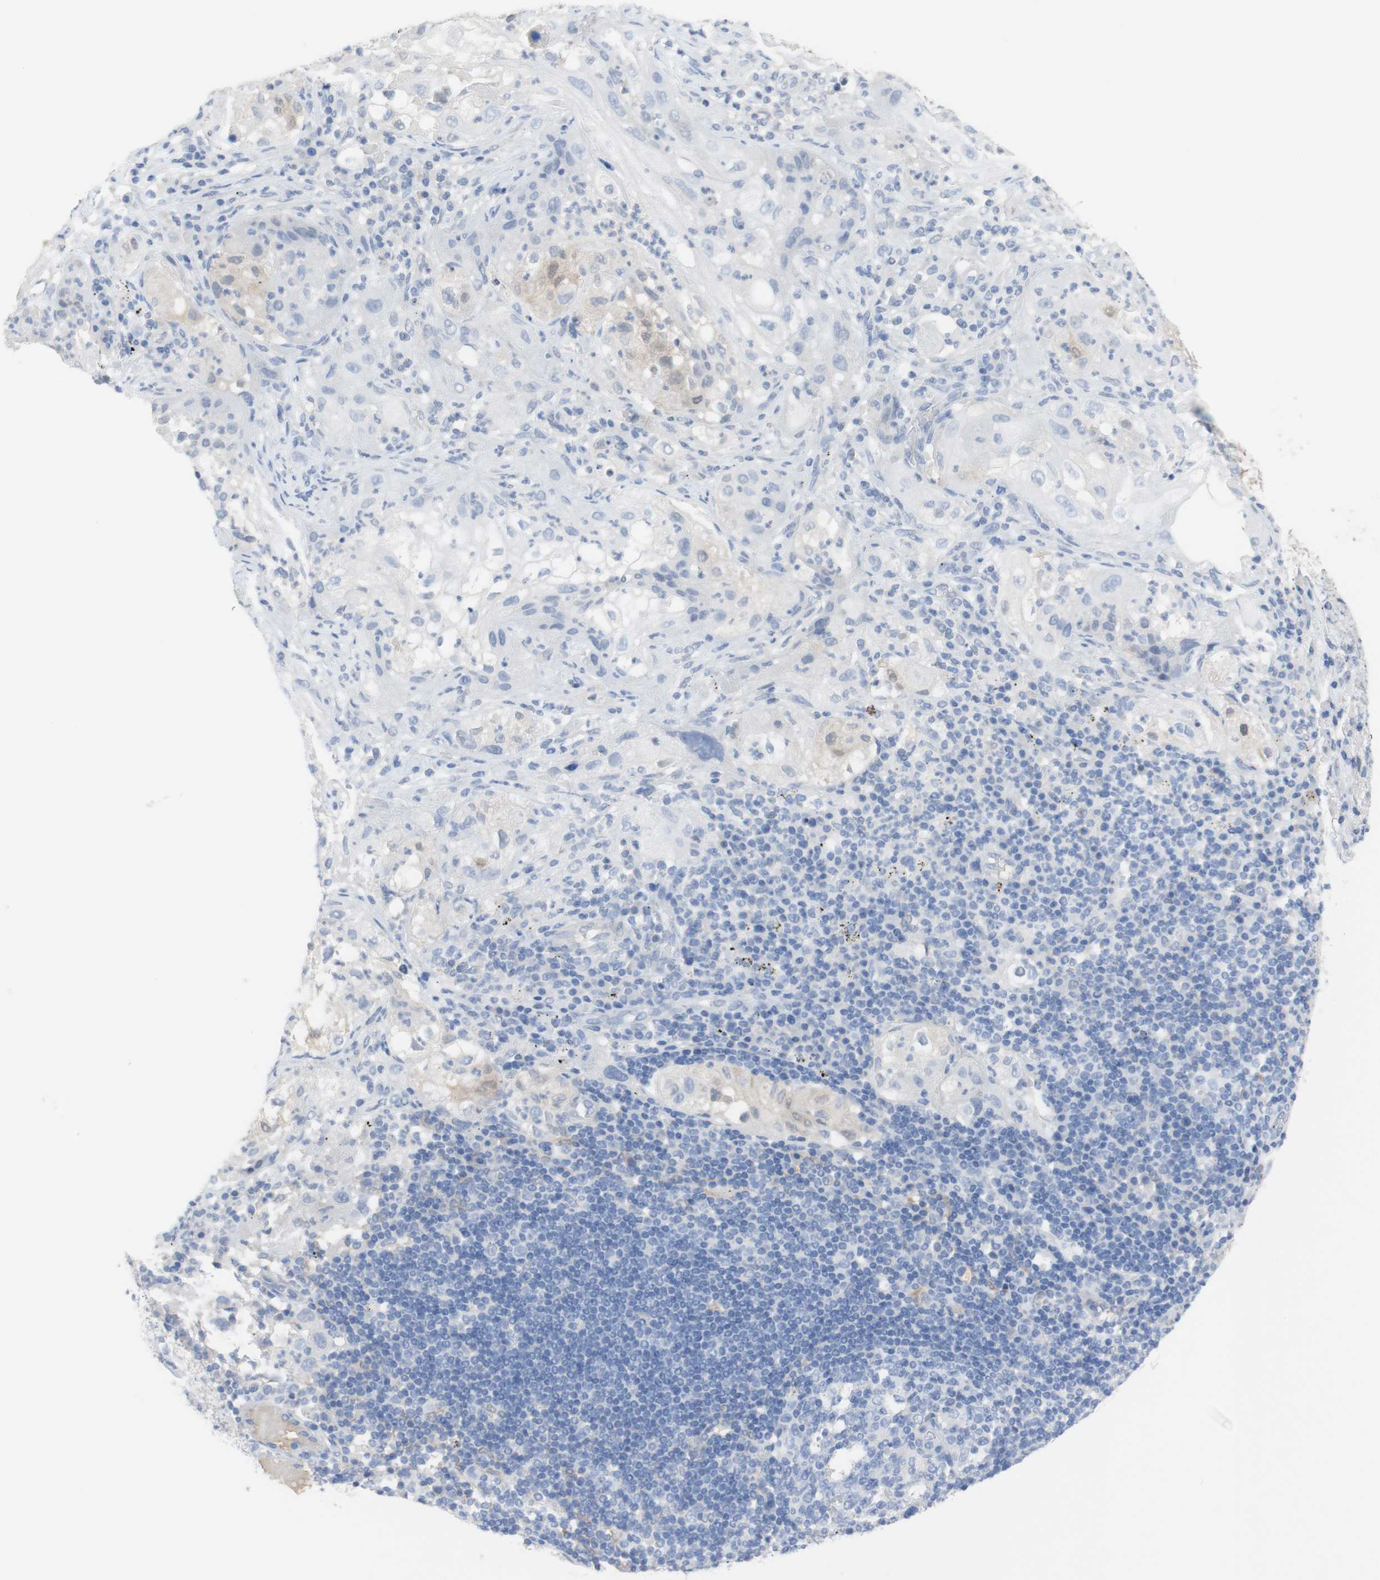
{"staining": {"intensity": "moderate", "quantity": "<25%", "location": "cytoplasmic/membranous,nuclear"}, "tissue": "lung cancer", "cell_type": "Tumor cells", "image_type": "cancer", "snomed": [{"axis": "morphology", "description": "Inflammation, NOS"}, {"axis": "morphology", "description": "Squamous cell carcinoma, NOS"}, {"axis": "topography", "description": "Lymph node"}, {"axis": "topography", "description": "Soft tissue"}, {"axis": "topography", "description": "Lung"}], "caption": "Immunohistochemistry (IHC) of human squamous cell carcinoma (lung) reveals low levels of moderate cytoplasmic/membranous and nuclear expression in approximately <25% of tumor cells.", "gene": "SELENBP1", "patient": {"sex": "male", "age": 66}}